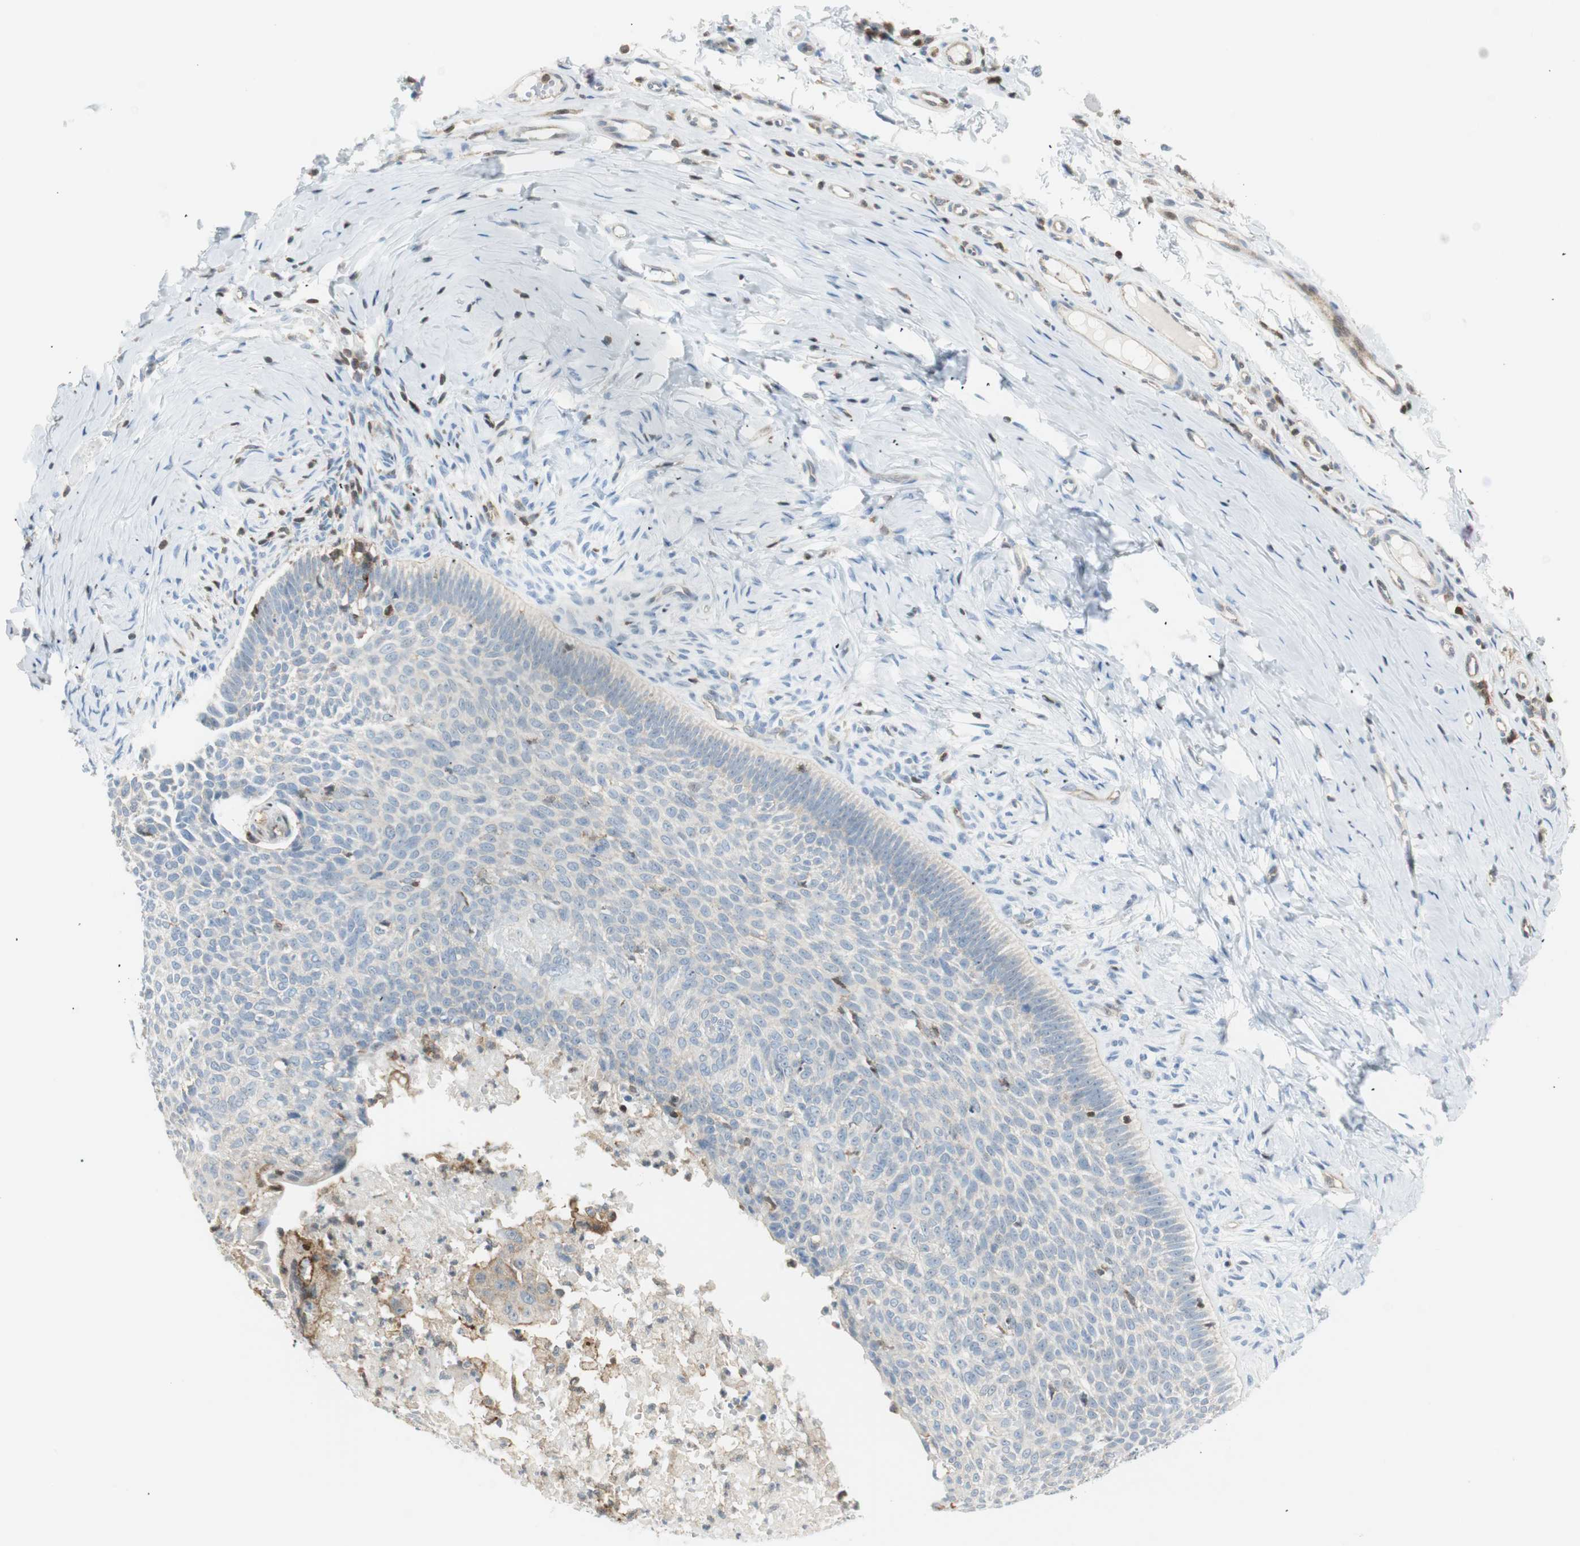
{"staining": {"intensity": "negative", "quantity": "none", "location": "none"}, "tissue": "skin cancer", "cell_type": "Tumor cells", "image_type": "cancer", "snomed": [{"axis": "morphology", "description": "Normal tissue, NOS"}, {"axis": "morphology", "description": "Basal cell carcinoma"}, {"axis": "topography", "description": "Skin"}], "caption": "A high-resolution photomicrograph shows immunohistochemistry staining of skin basal cell carcinoma, which demonstrates no significant staining in tumor cells. (Immunohistochemistry (ihc), brightfield microscopy, high magnification).", "gene": "PPP1CA", "patient": {"sex": "male", "age": 87}}